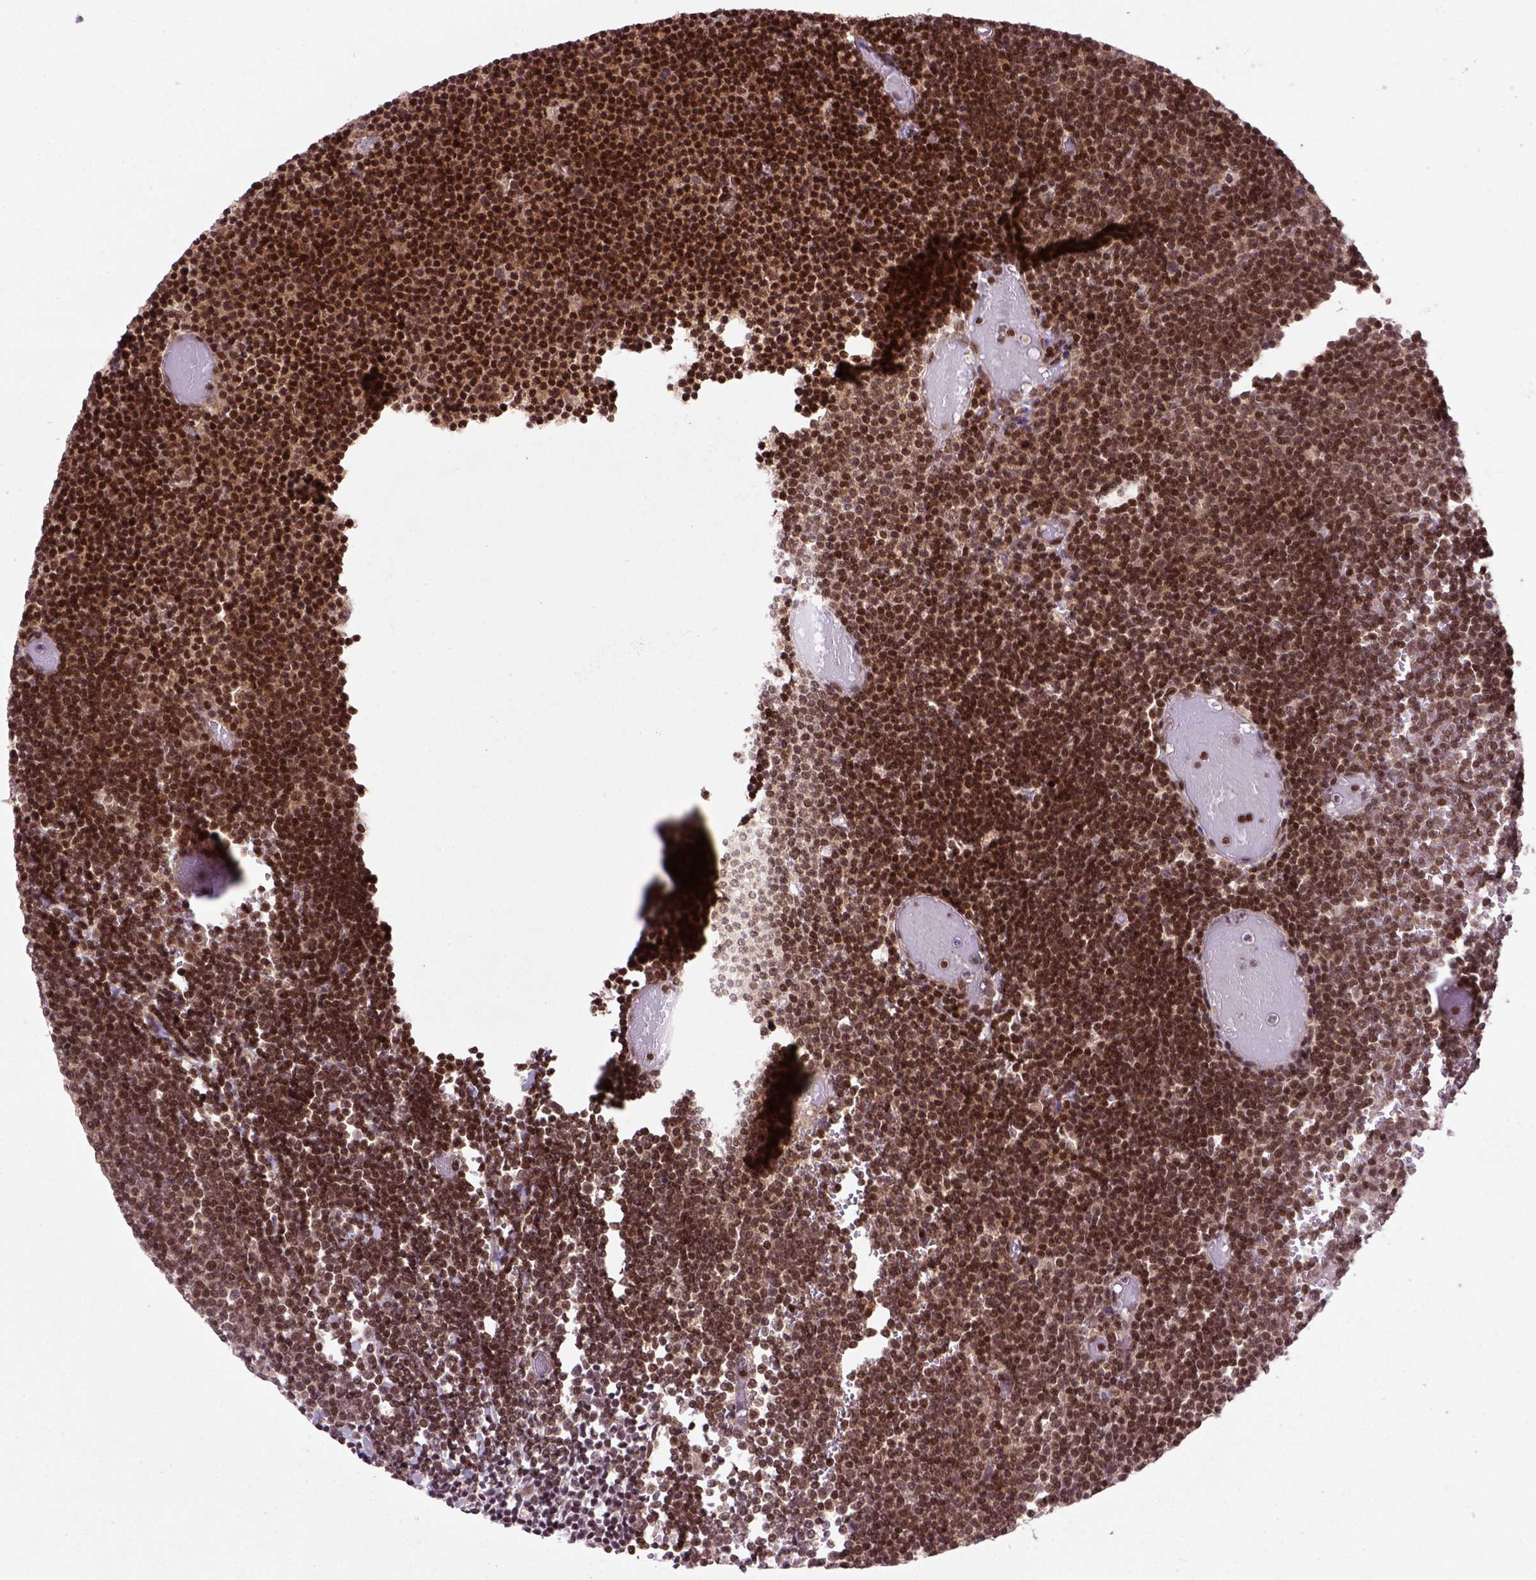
{"staining": {"intensity": "strong", "quantity": ">75%", "location": "nuclear"}, "tissue": "lymphoma", "cell_type": "Tumor cells", "image_type": "cancer", "snomed": [{"axis": "morphology", "description": "Malignant lymphoma, non-Hodgkin's type, Low grade"}, {"axis": "topography", "description": "Brain"}], "caption": "This photomicrograph displays malignant lymphoma, non-Hodgkin's type (low-grade) stained with IHC to label a protein in brown. The nuclear of tumor cells show strong positivity for the protein. Nuclei are counter-stained blue.", "gene": "MGMT", "patient": {"sex": "female", "age": 66}}